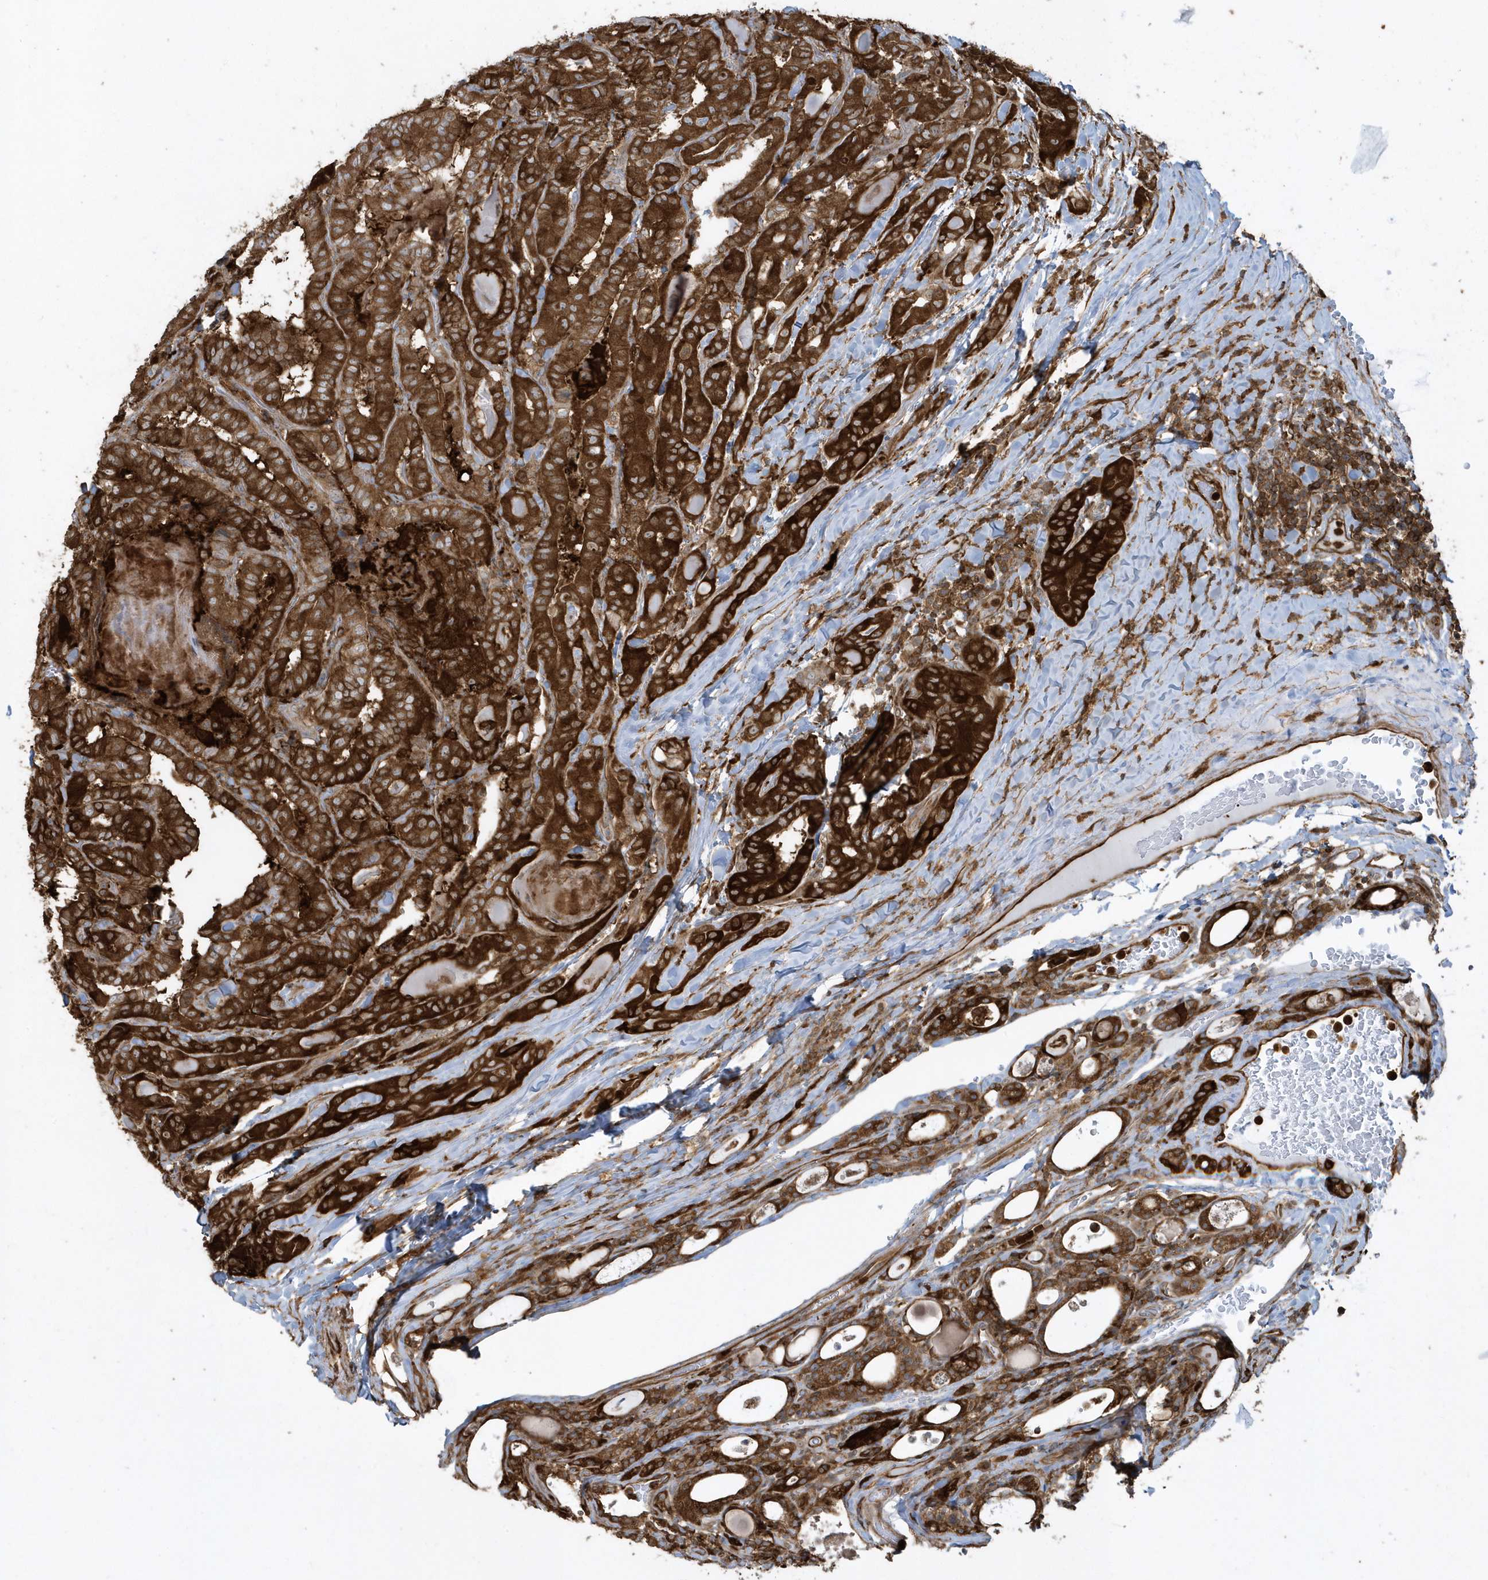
{"staining": {"intensity": "strong", "quantity": ">75%", "location": "cytoplasmic/membranous"}, "tissue": "thyroid cancer", "cell_type": "Tumor cells", "image_type": "cancer", "snomed": [{"axis": "morphology", "description": "Papillary adenocarcinoma, NOS"}, {"axis": "topography", "description": "Thyroid gland"}], "caption": "Papillary adenocarcinoma (thyroid) stained with IHC displays strong cytoplasmic/membranous positivity in approximately >75% of tumor cells. The staining is performed using DAB (3,3'-diaminobenzidine) brown chromogen to label protein expression. The nuclei are counter-stained blue using hematoxylin.", "gene": "CLCN6", "patient": {"sex": "female", "age": 72}}